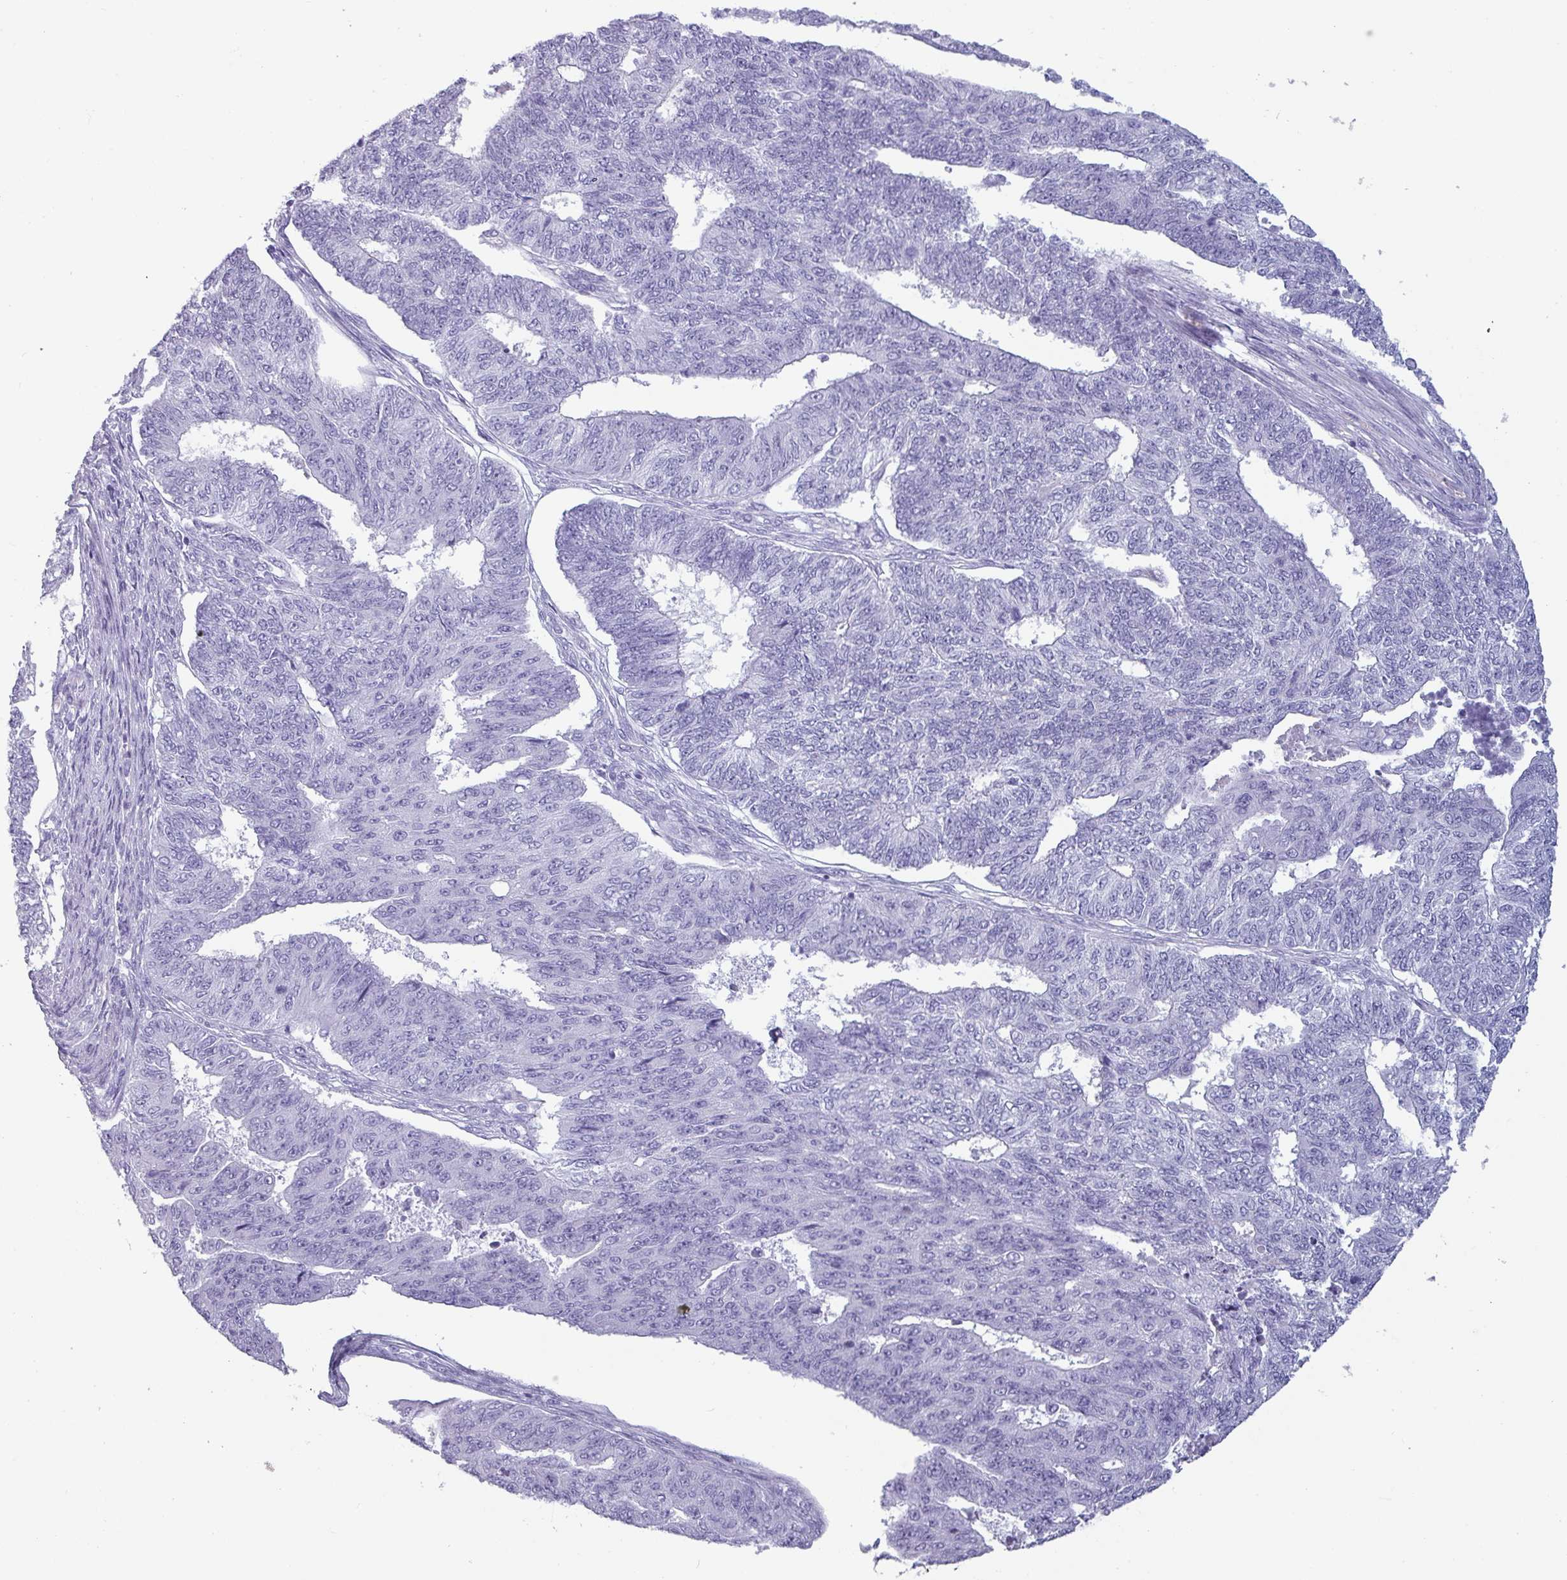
{"staining": {"intensity": "negative", "quantity": "none", "location": "none"}, "tissue": "endometrial cancer", "cell_type": "Tumor cells", "image_type": "cancer", "snomed": [{"axis": "morphology", "description": "Adenocarcinoma, NOS"}, {"axis": "topography", "description": "Endometrium"}], "caption": "IHC image of neoplastic tissue: human adenocarcinoma (endometrial) stained with DAB (3,3'-diaminobenzidine) displays no significant protein positivity in tumor cells. Nuclei are stained in blue.", "gene": "CRYBB2", "patient": {"sex": "female", "age": 32}}